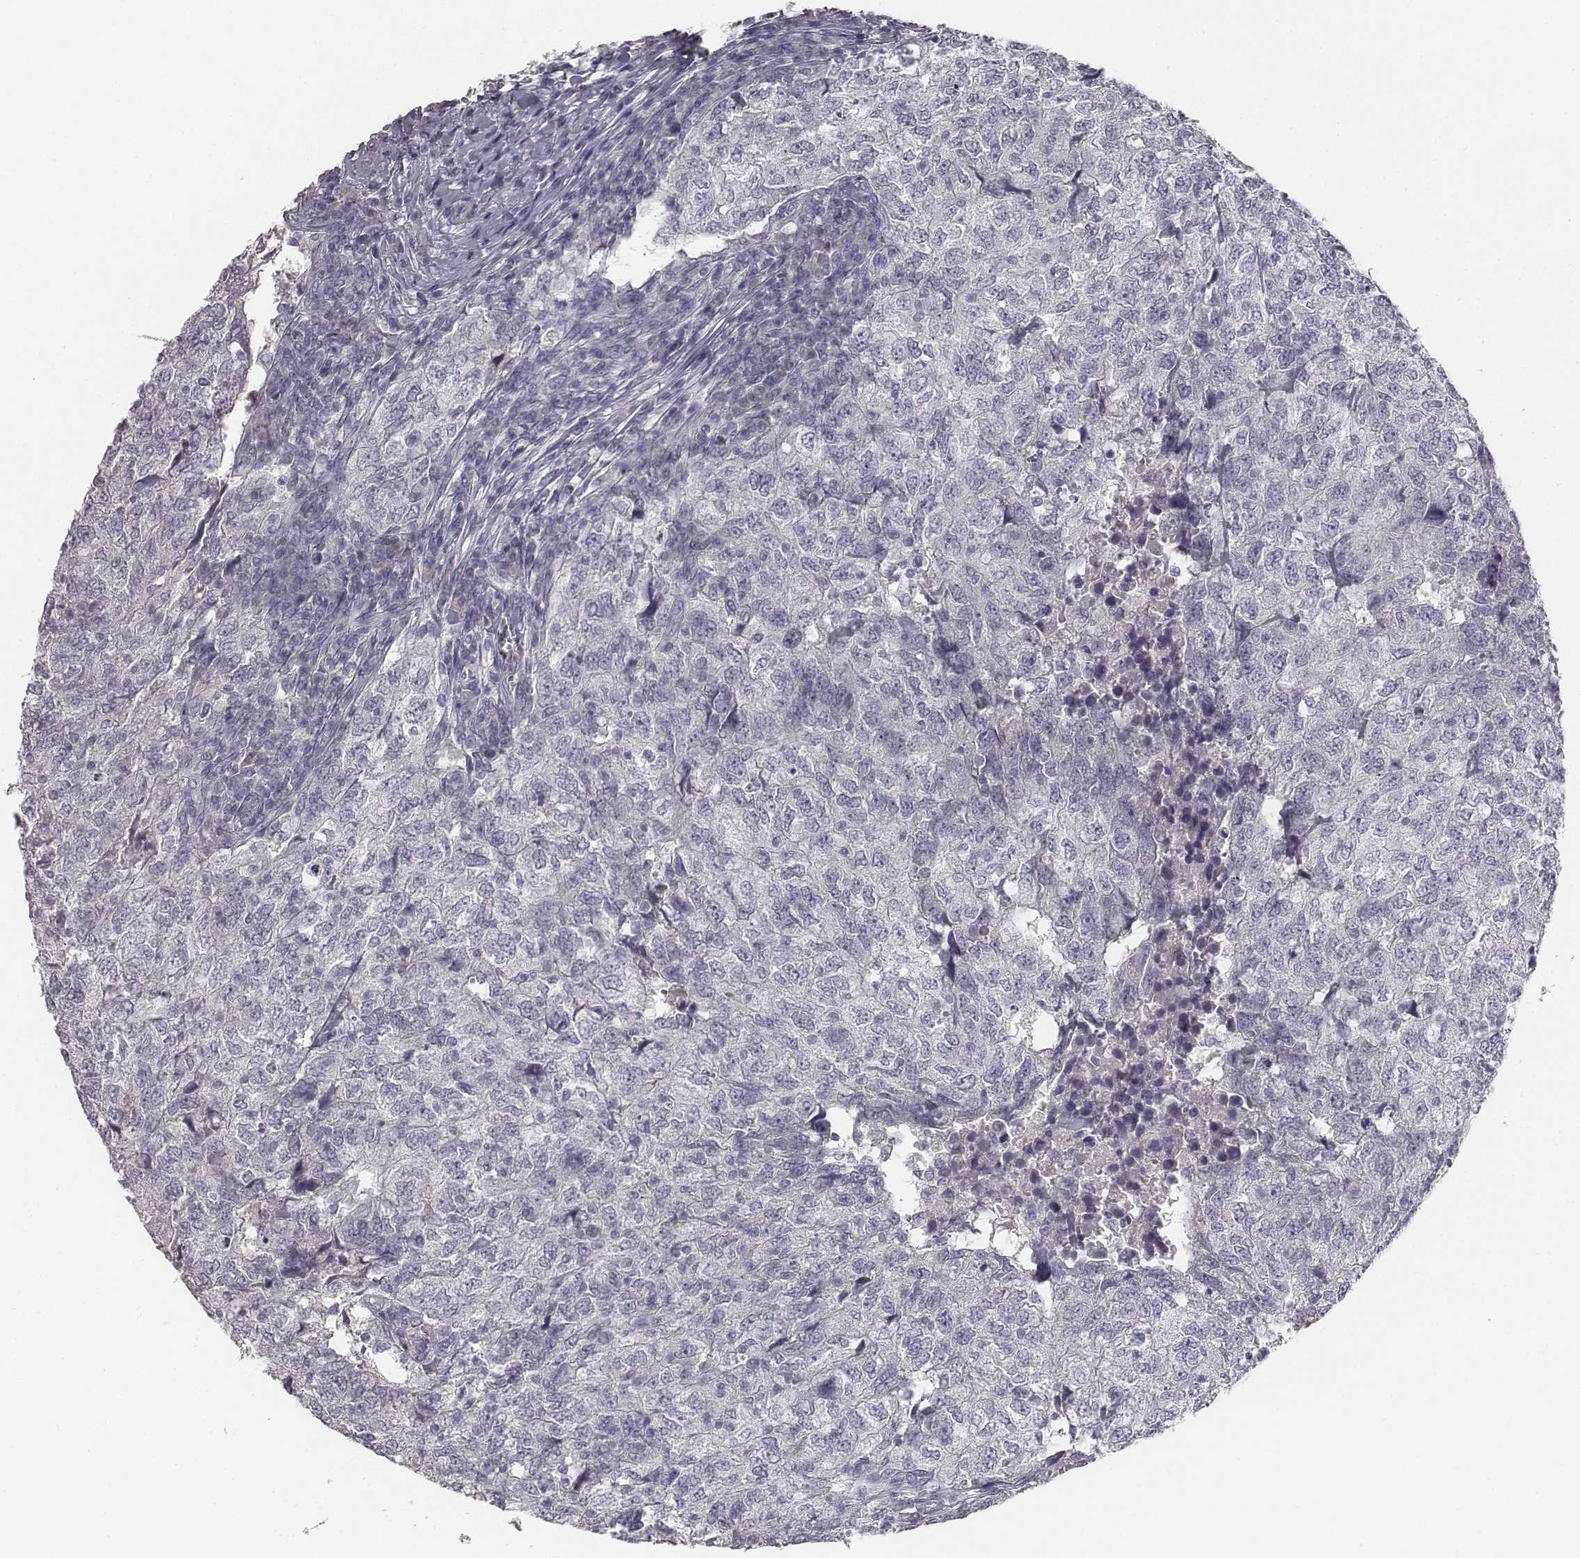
{"staining": {"intensity": "negative", "quantity": "none", "location": "none"}, "tissue": "breast cancer", "cell_type": "Tumor cells", "image_type": "cancer", "snomed": [{"axis": "morphology", "description": "Duct carcinoma"}, {"axis": "topography", "description": "Breast"}], "caption": "The histopathology image shows no significant staining in tumor cells of breast cancer (invasive ductal carcinoma). (DAB (3,3'-diaminobenzidine) immunohistochemistry (IHC) with hematoxylin counter stain).", "gene": "MYH6", "patient": {"sex": "female", "age": 30}}